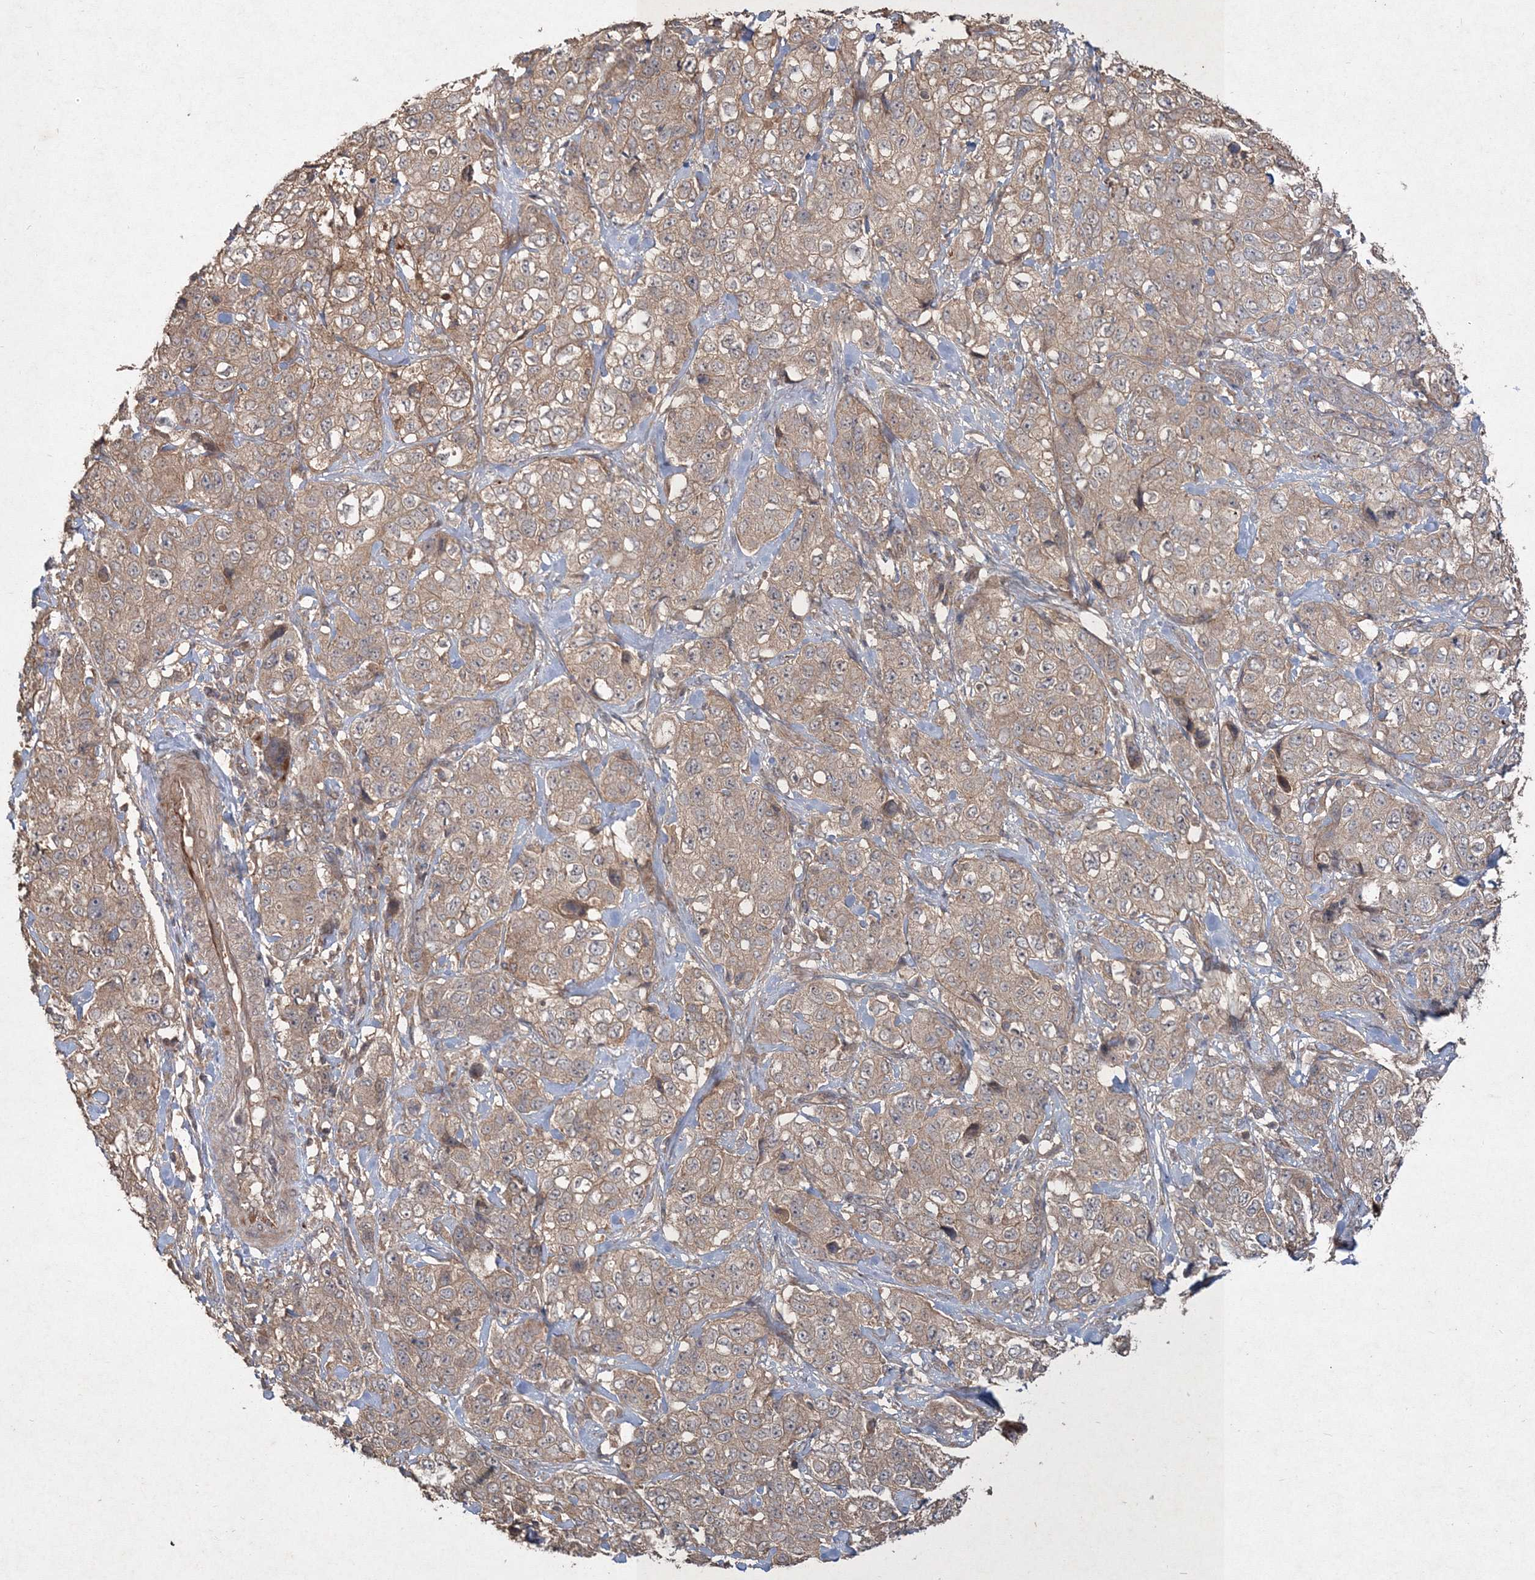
{"staining": {"intensity": "weak", "quantity": ">75%", "location": "cytoplasmic/membranous"}, "tissue": "stomach cancer", "cell_type": "Tumor cells", "image_type": "cancer", "snomed": [{"axis": "morphology", "description": "Adenocarcinoma, NOS"}, {"axis": "topography", "description": "Stomach"}], "caption": "A micrograph of human adenocarcinoma (stomach) stained for a protein displays weak cytoplasmic/membranous brown staining in tumor cells.", "gene": "SPRY1", "patient": {"sex": "male", "age": 48}}